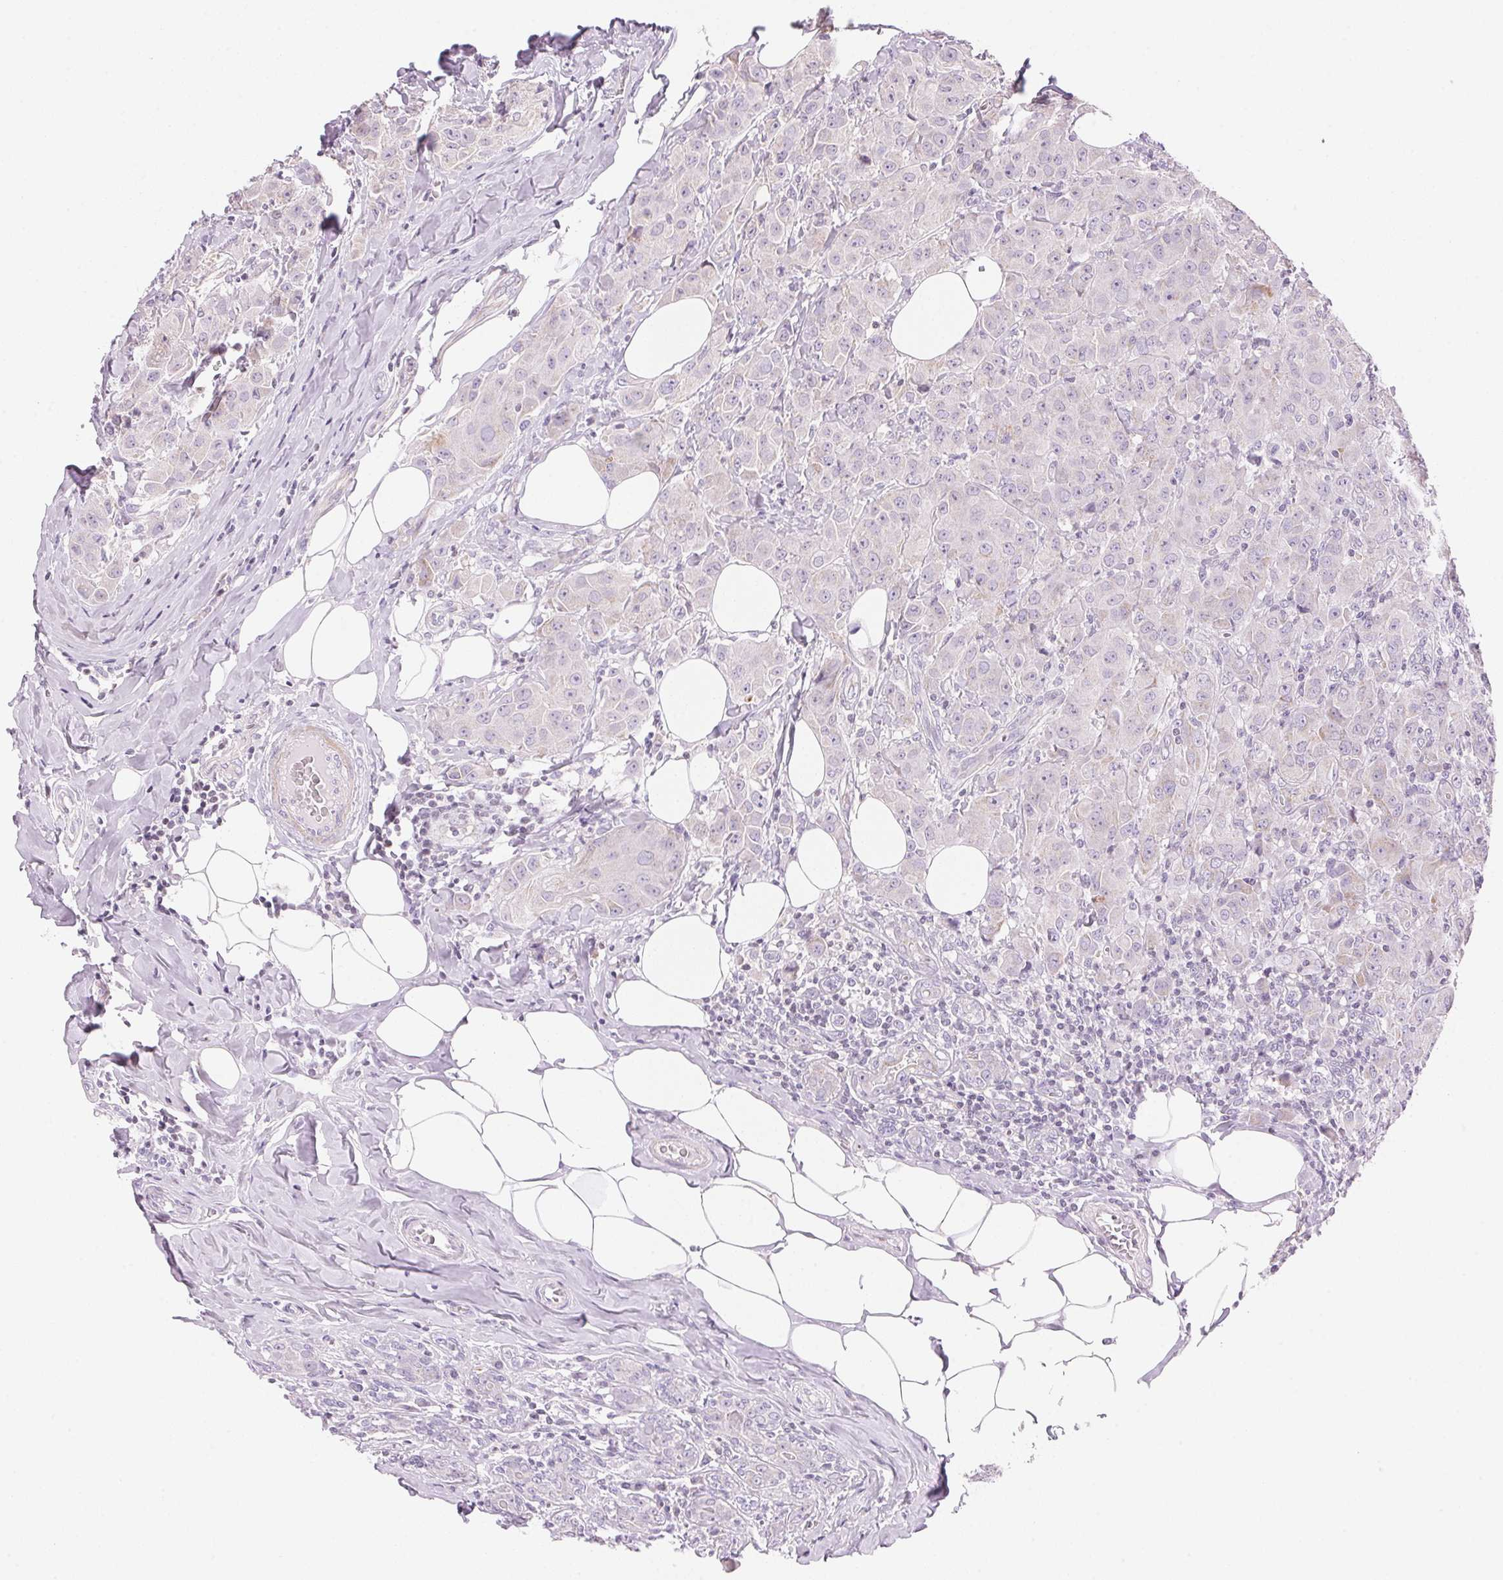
{"staining": {"intensity": "negative", "quantity": "none", "location": "none"}, "tissue": "breast cancer", "cell_type": "Tumor cells", "image_type": "cancer", "snomed": [{"axis": "morphology", "description": "Normal tissue, NOS"}, {"axis": "morphology", "description": "Duct carcinoma"}, {"axis": "topography", "description": "Breast"}], "caption": "Micrograph shows no protein positivity in tumor cells of intraductal carcinoma (breast) tissue. The staining was performed using DAB to visualize the protein expression in brown, while the nuclei were stained in blue with hematoxylin (Magnification: 20x).", "gene": "CYP11B1", "patient": {"sex": "female", "age": 43}}